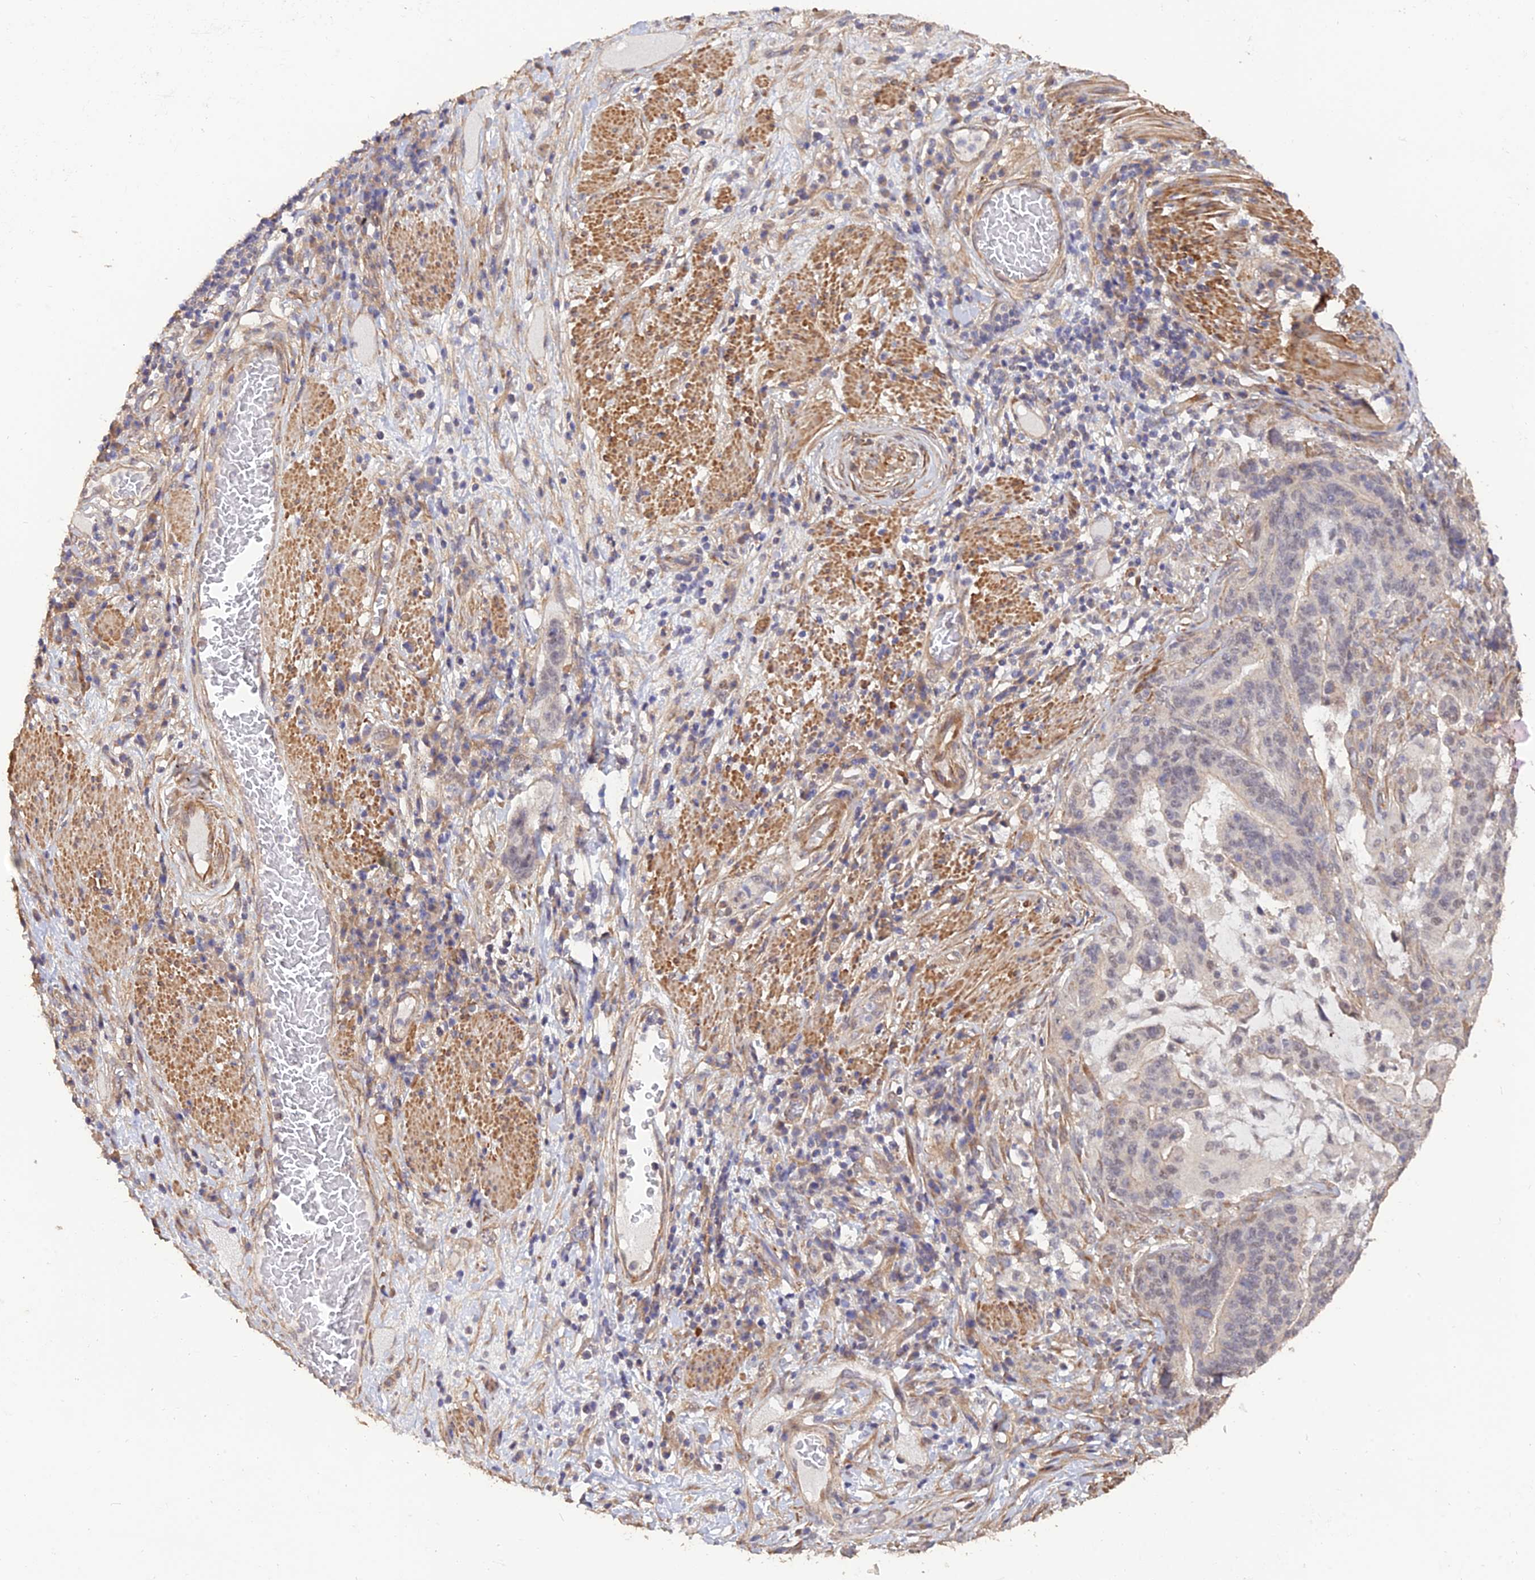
{"staining": {"intensity": "negative", "quantity": "none", "location": "none"}, "tissue": "stomach cancer", "cell_type": "Tumor cells", "image_type": "cancer", "snomed": [{"axis": "morphology", "description": "Normal tissue, NOS"}, {"axis": "morphology", "description": "Adenocarcinoma, NOS"}, {"axis": "topography", "description": "Stomach"}], "caption": "A photomicrograph of human adenocarcinoma (stomach) is negative for staining in tumor cells.", "gene": "PAGR1", "patient": {"sex": "female", "age": 64}}